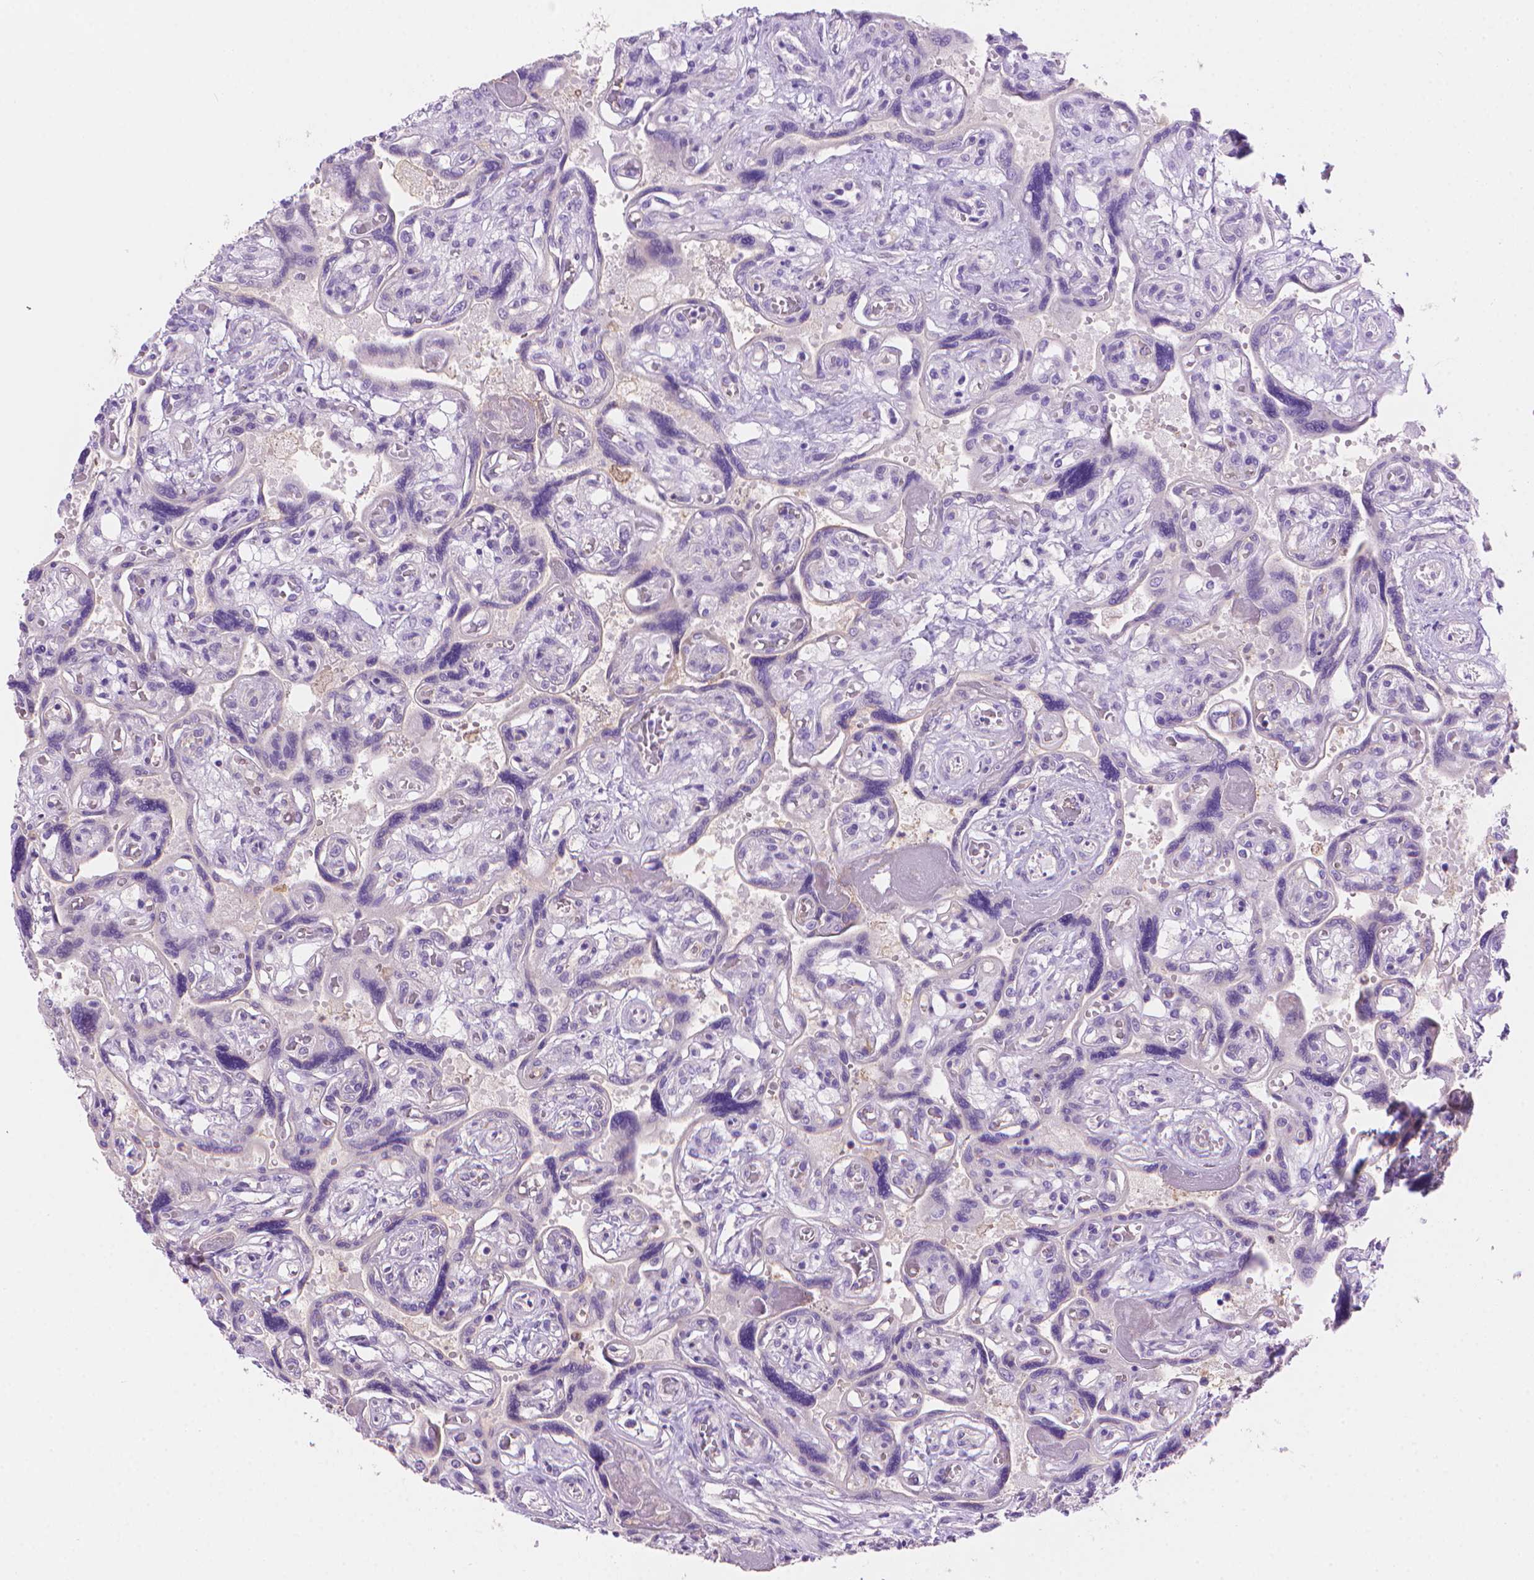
{"staining": {"intensity": "negative", "quantity": "none", "location": "none"}, "tissue": "placenta", "cell_type": "Decidual cells", "image_type": "normal", "snomed": [{"axis": "morphology", "description": "Normal tissue, NOS"}, {"axis": "topography", "description": "Placenta"}], "caption": "Immunohistochemical staining of unremarkable placenta demonstrates no significant positivity in decidual cells. (DAB immunohistochemistry visualized using brightfield microscopy, high magnification).", "gene": "AMMECR1L", "patient": {"sex": "female", "age": 32}}